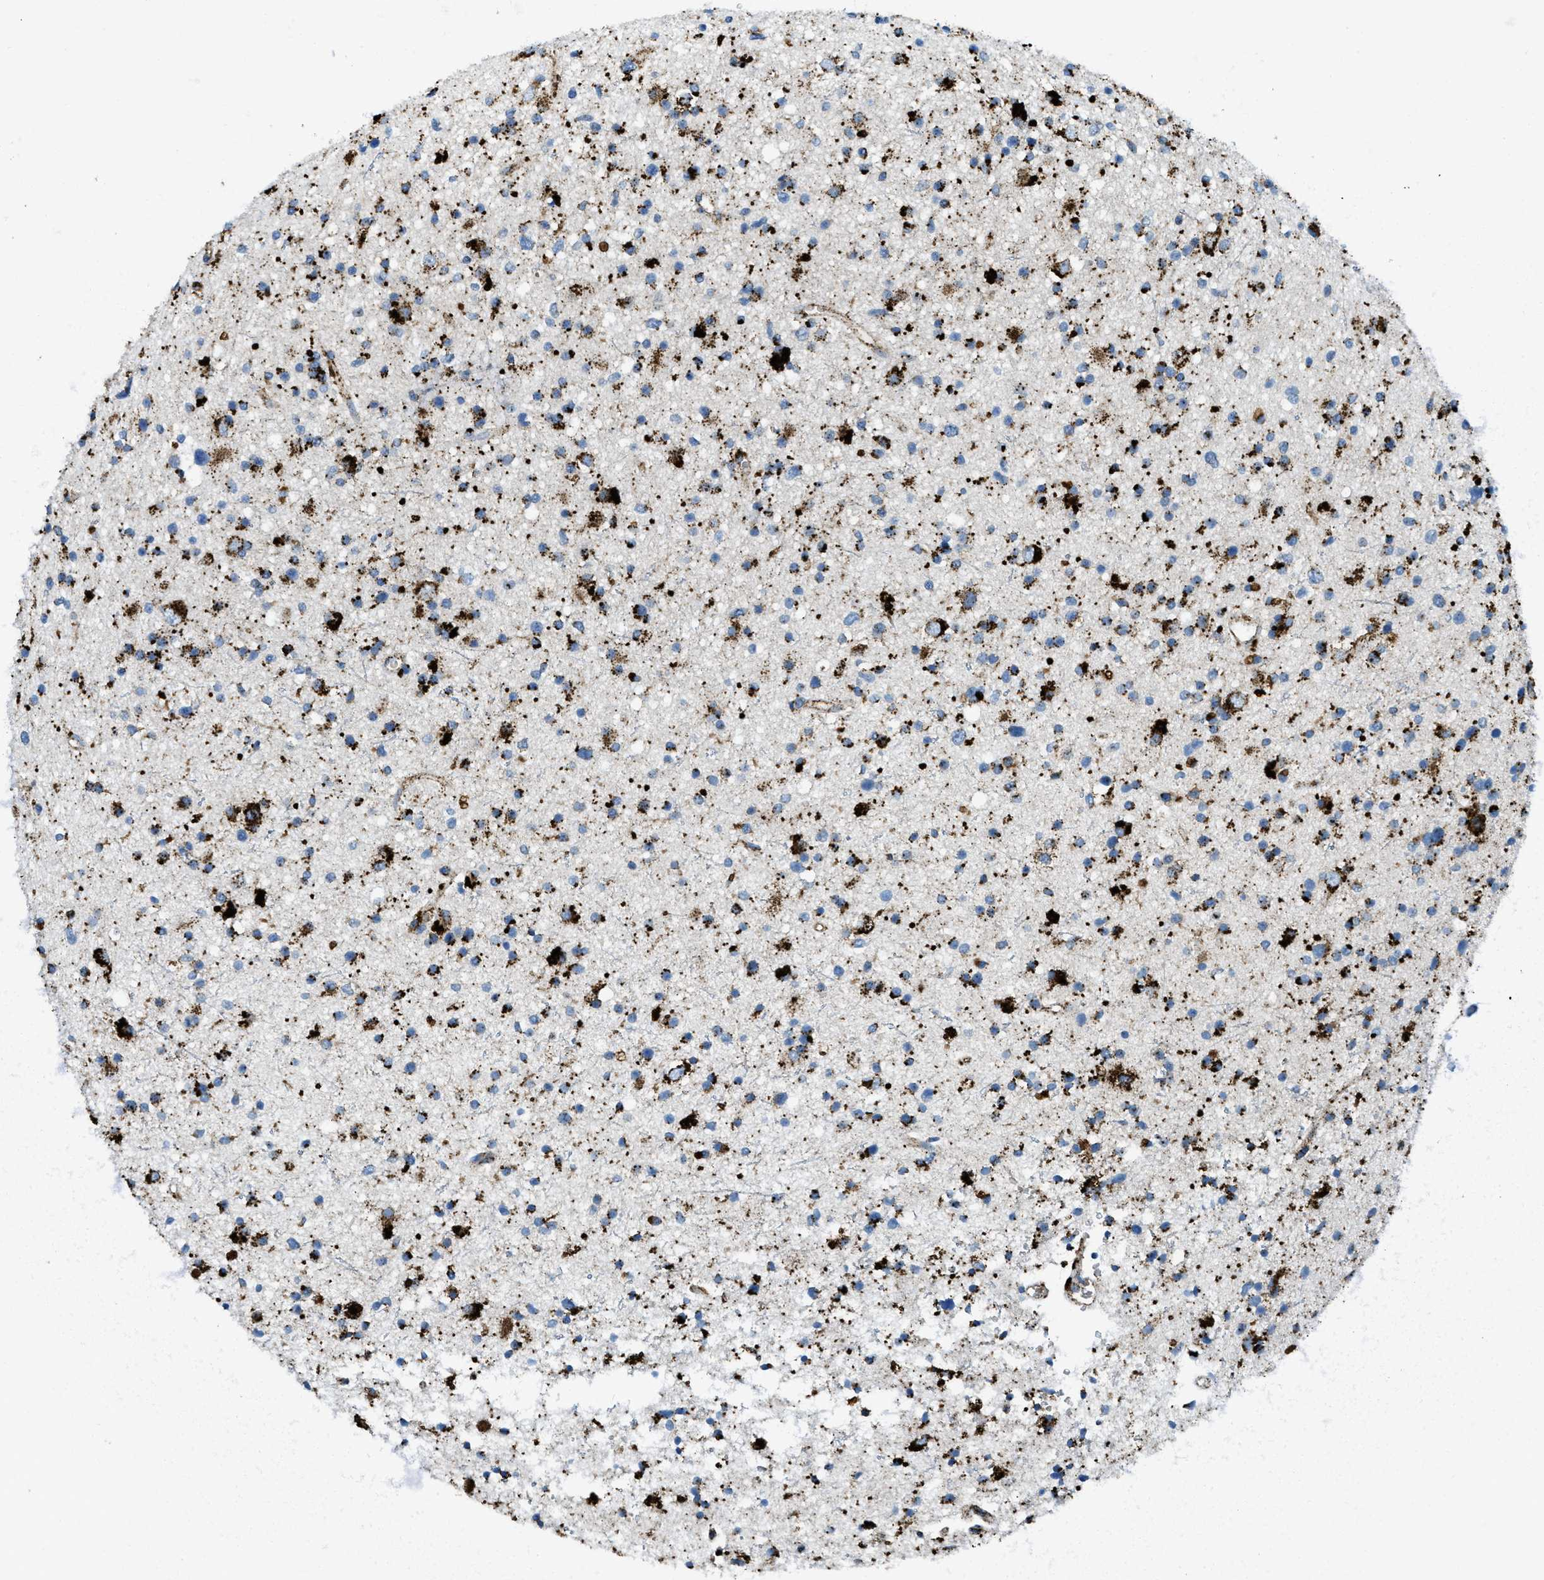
{"staining": {"intensity": "strong", "quantity": ">75%", "location": "cytoplasmic/membranous"}, "tissue": "glioma", "cell_type": "Tumor cells", "image_type": "cancer", "snomed": [{"axis": "morphology", "description": "Glioma, malignant, High grade"}, {"axis": "topography", "description": "Brain"}], "caption": "IHC (DAB) staining of malignant glioma (high-grade) reveals strong cytoplasmic/membranous protein positivity in about >75% of tumor cells.", "gene": "SCARB2", "patient": {"sex": "male", "age": 33}}